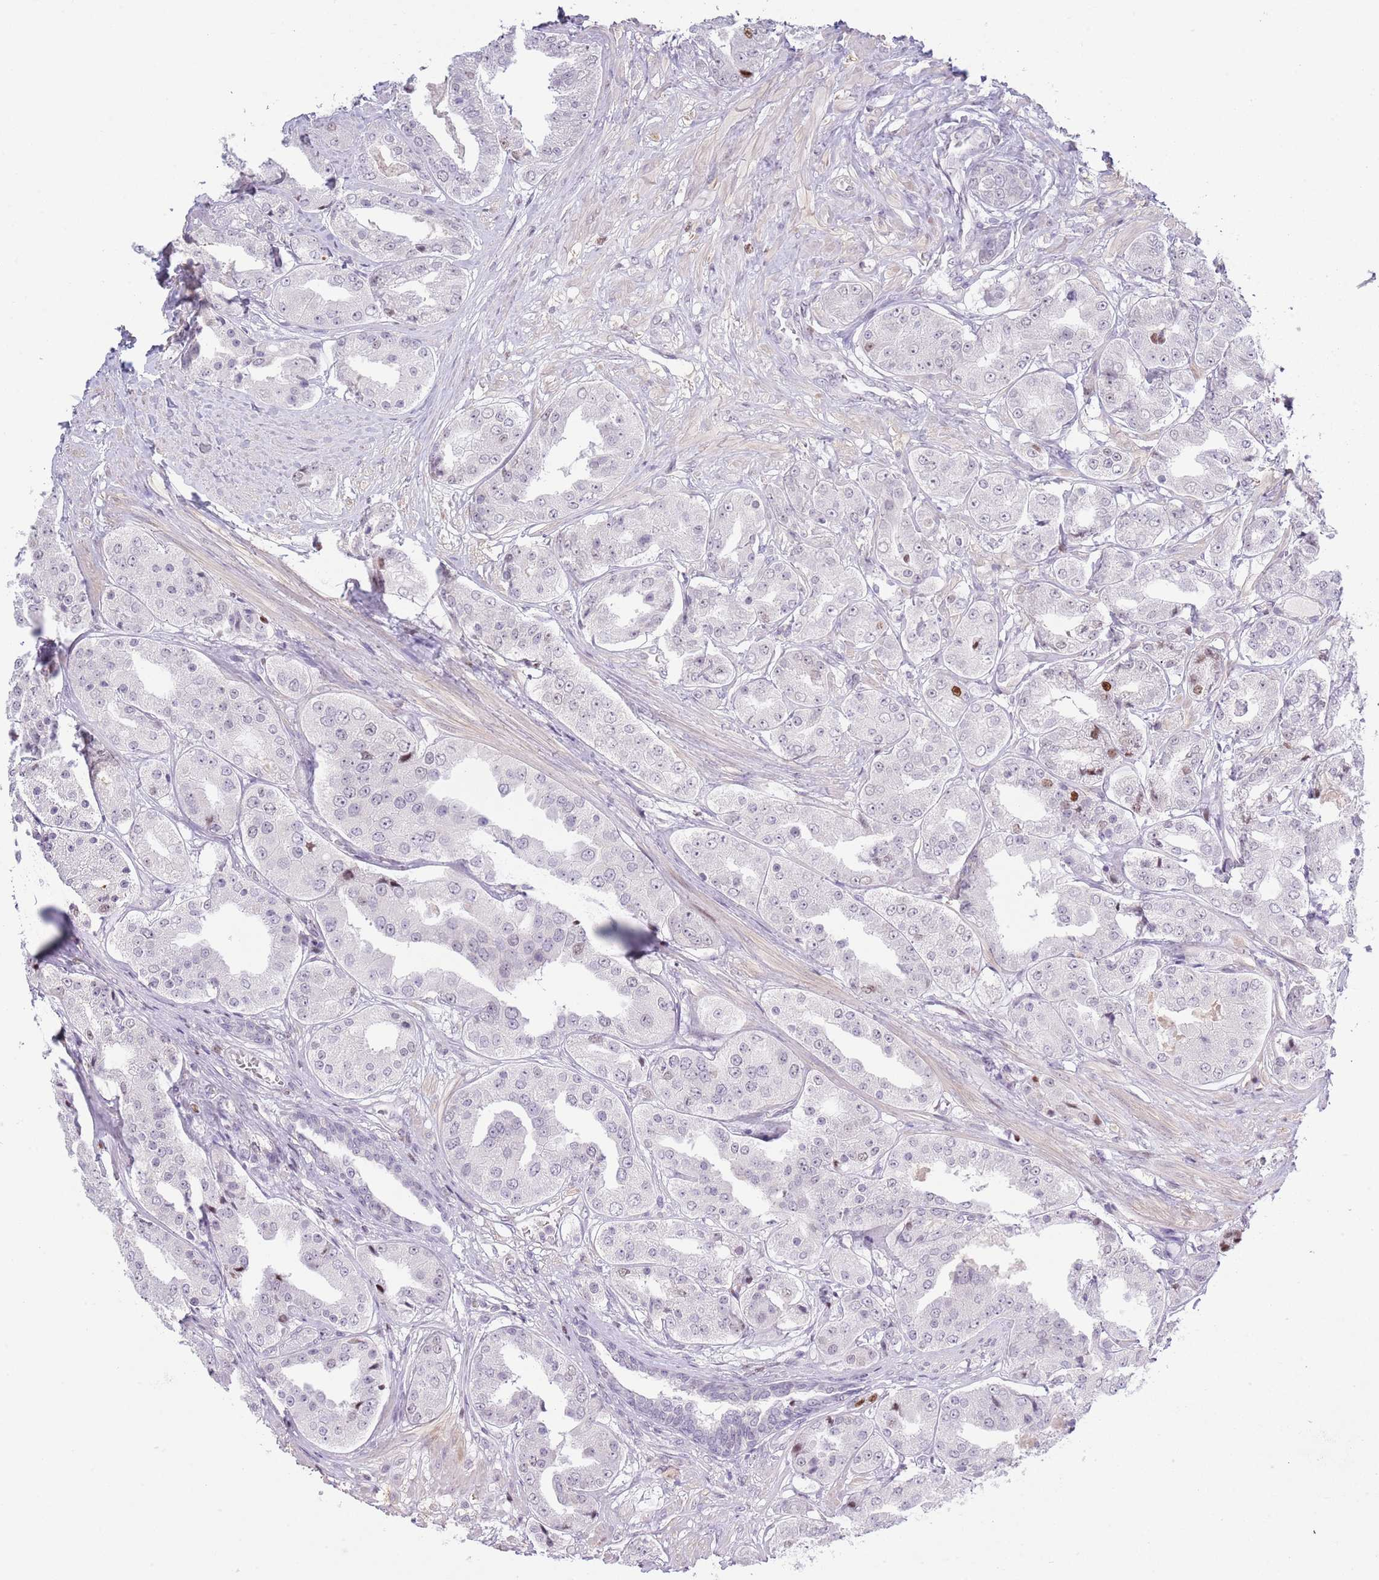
{"staining": {"intensity": "moderate", "quantity": "<25%", "location": "nuclear"}, "tissue": "prostate cancer", "cell_type": "Tumor cells", "image_type": "cancer", "snomed": [{"axis": "morphology", "description": "Adenocarcinoma, High grade"}, {"axis": "topography", "description": "Prostate"}], "caption": "The image shows immunohistochemical staining of prostate cancer. There is moderate nuclear expression is present in about <25% of tumor cells. (DAB (3,3'-diaminobenzidine) = brown stain, brightfield microscopy at high magnification).", "gene": "MFSD10", "patient": {"sex": "male", "age": 63}}